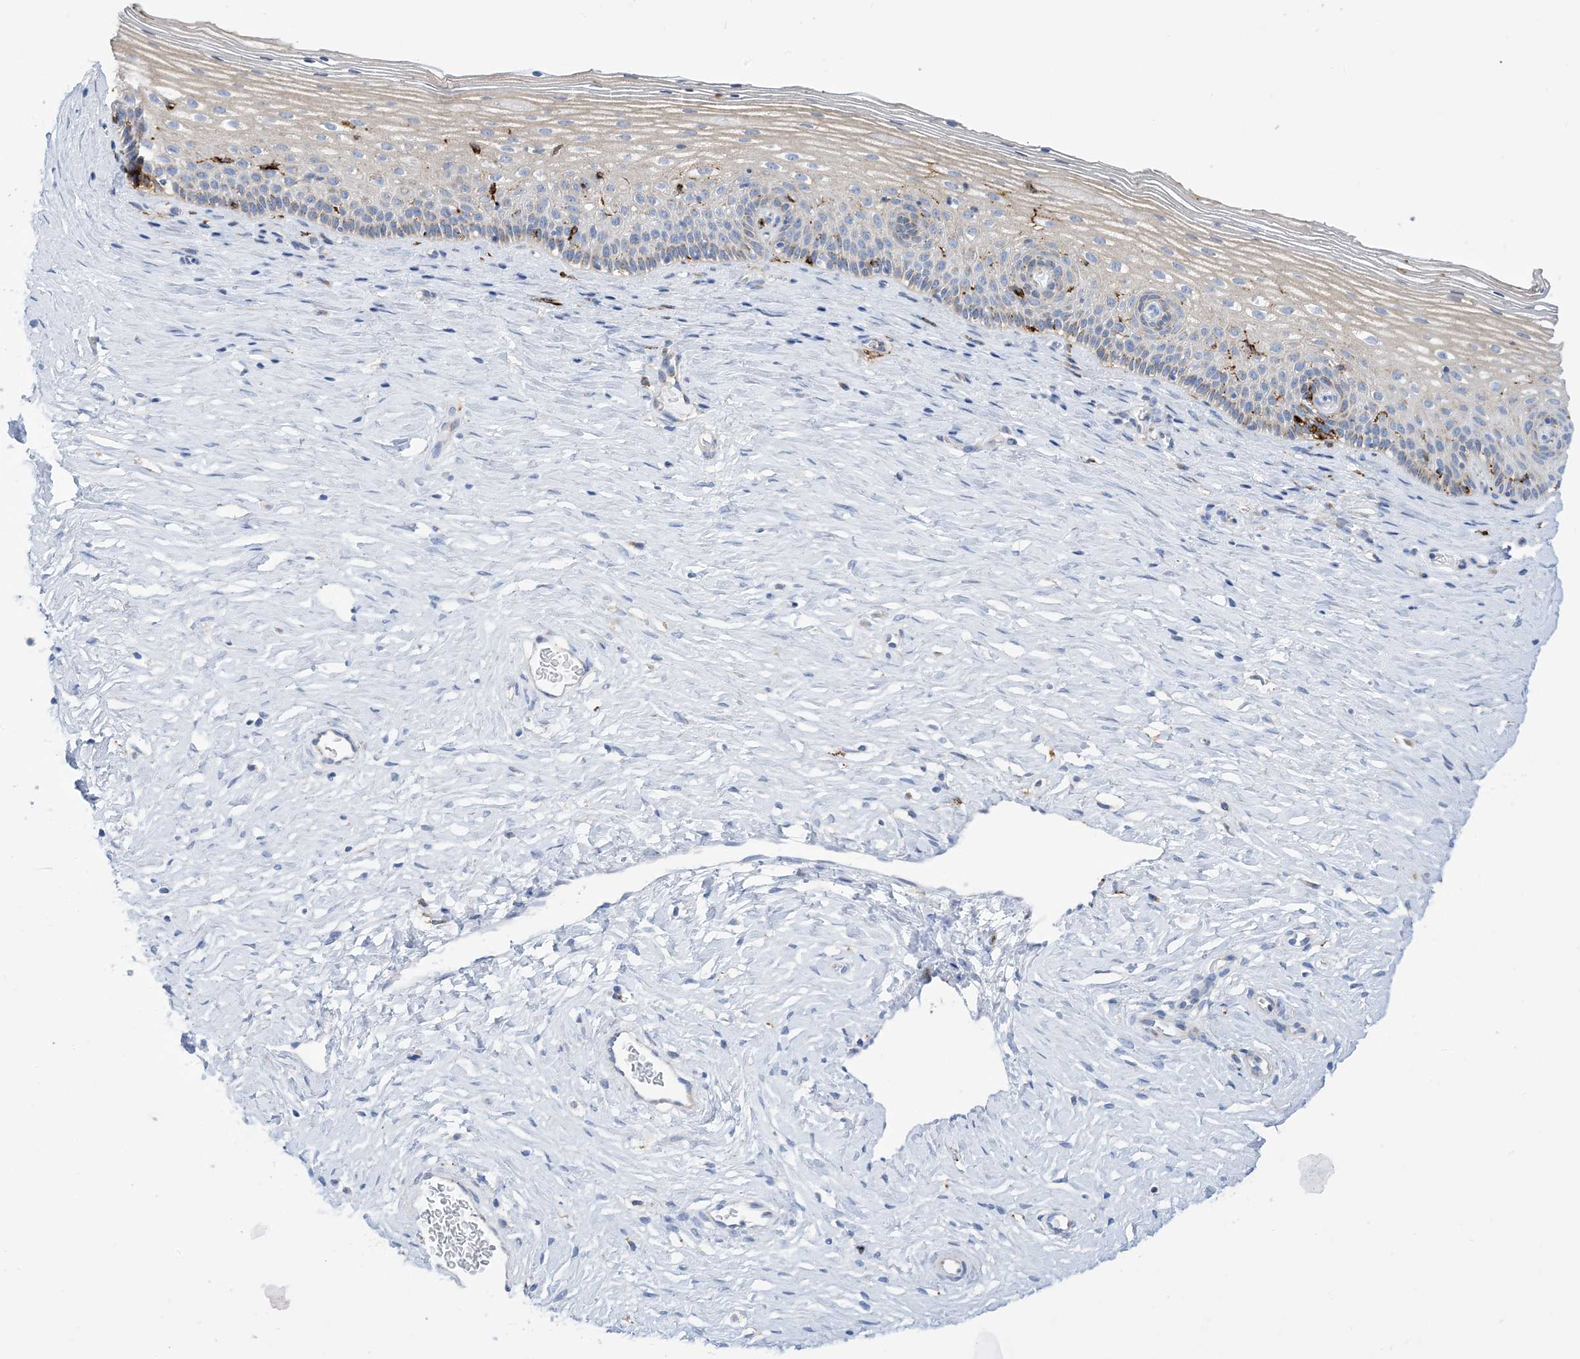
{"staining": {"intensity": "negative", "quantity": "none", "location": "none"}, "tissue": "cervix", "cell_type": "Glandular cells", "image_type": "normal", "snomed": [{"axis": "morphology", "description": "Normal tissue, NOS"}, {"axis": "topography", "description": "Cervix"}], "caption": "Glandular cells show no significant protein staining in benign cervix. (DAB (3,3'-diaminobenzidine) immunohistochemistry (IHC) visualized using brightfield microscopy, high magnification).", "gene": "DPH3", "patient": {"sex": "female", "age": 33}}